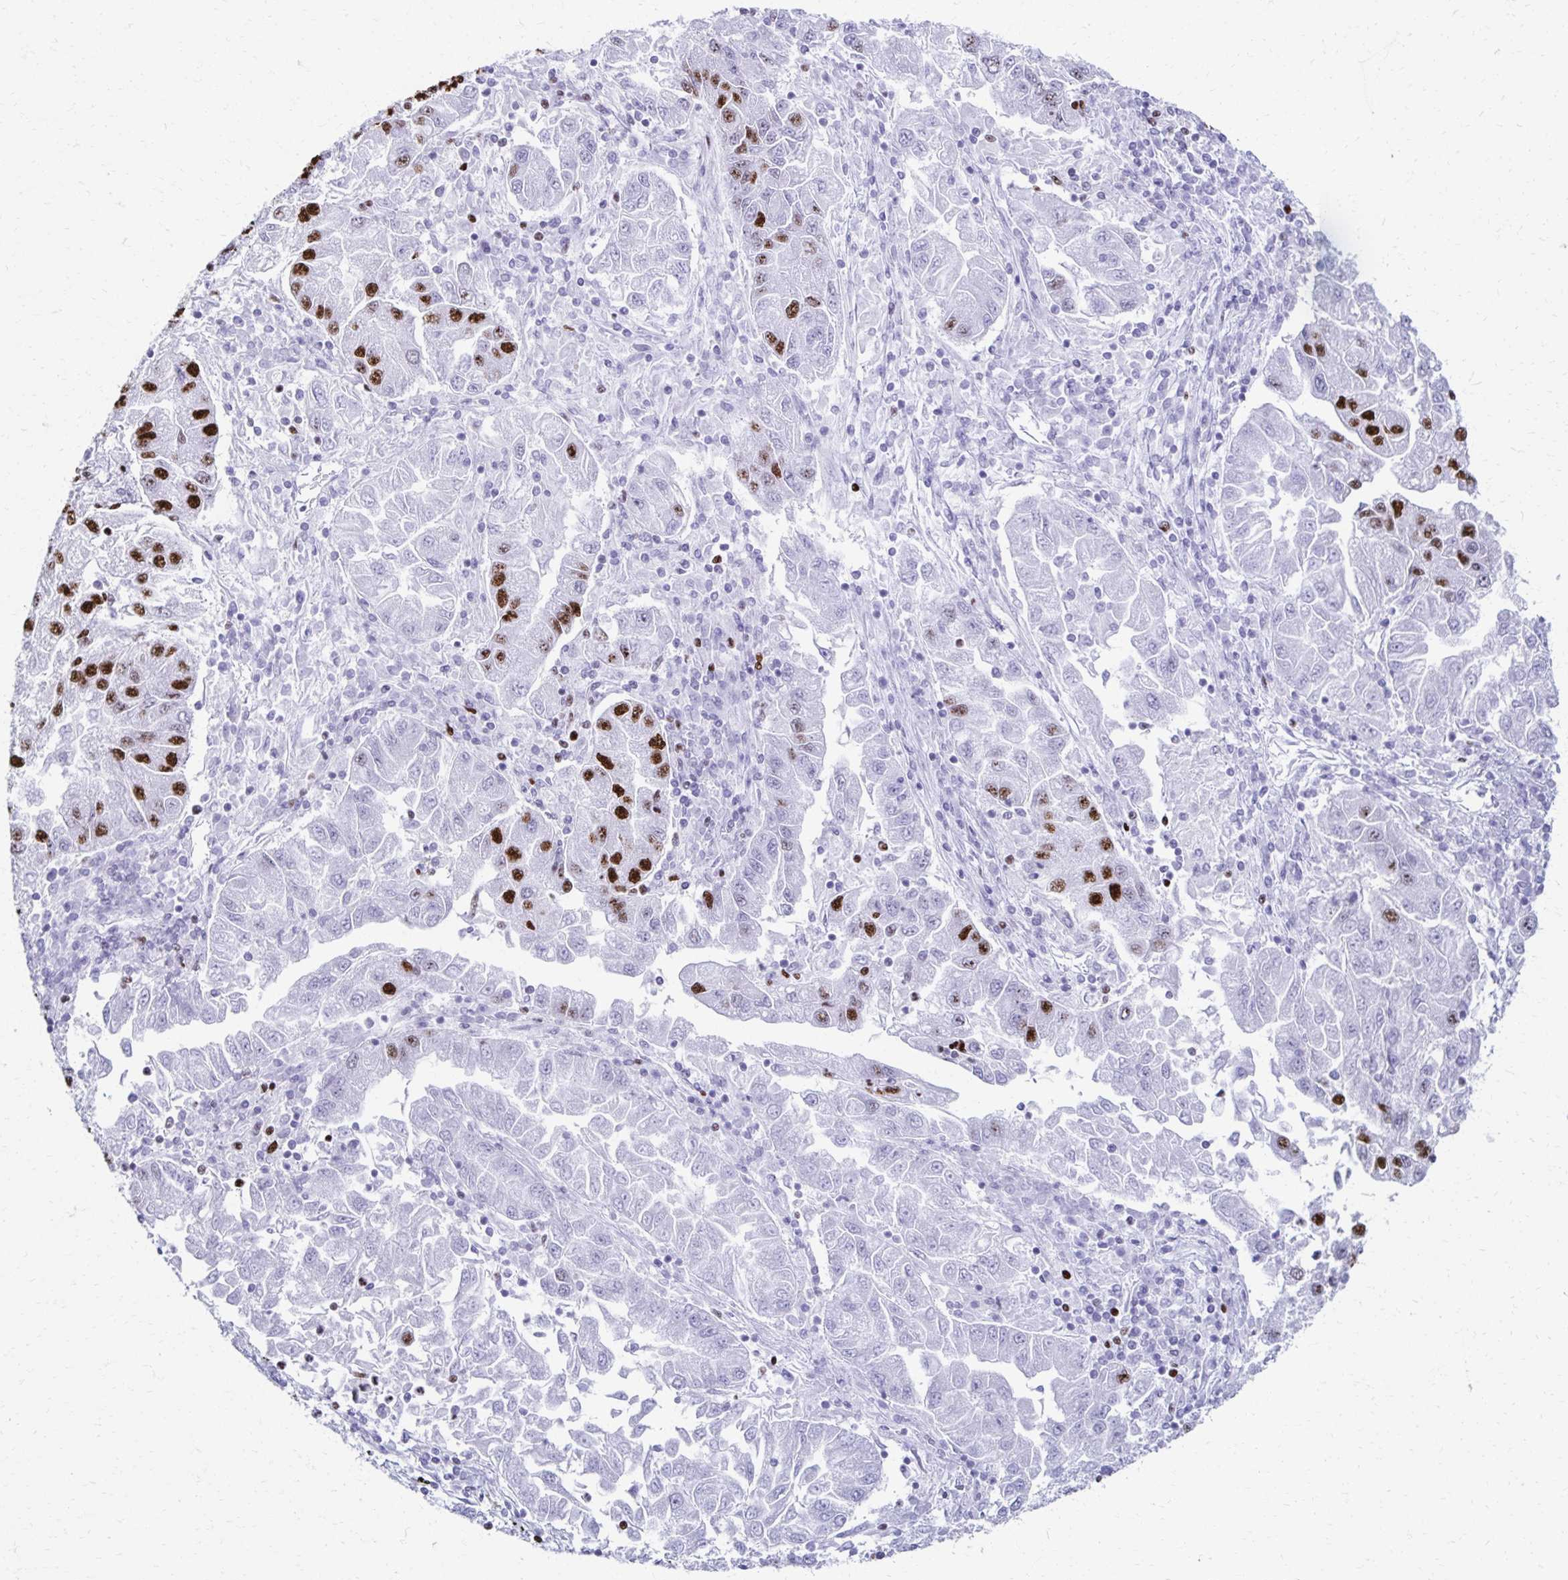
{"staining": {"intensity": "strong", "quantity": "25%-75%", "location": "nuclear"}, "tissue": "lung cancer", "cell_type": "Tumor cells", "image_type": "cancer", "snomed": [{"axis": "morphology", "description": "Adenocarcinoma, NOS"}, {"axis": "morphology", "description": "Adenocarcinoma primary or metastatic"}, {"axis": "topography", "description": "Lung"}], "caption": "A high amount of strong nuclear expression is seen in about 25%-75% of tumor cells in adenocarcinoma (lung) tissue.", "gene": "NONO", "patient": {"sex": "male", "age": 74}}